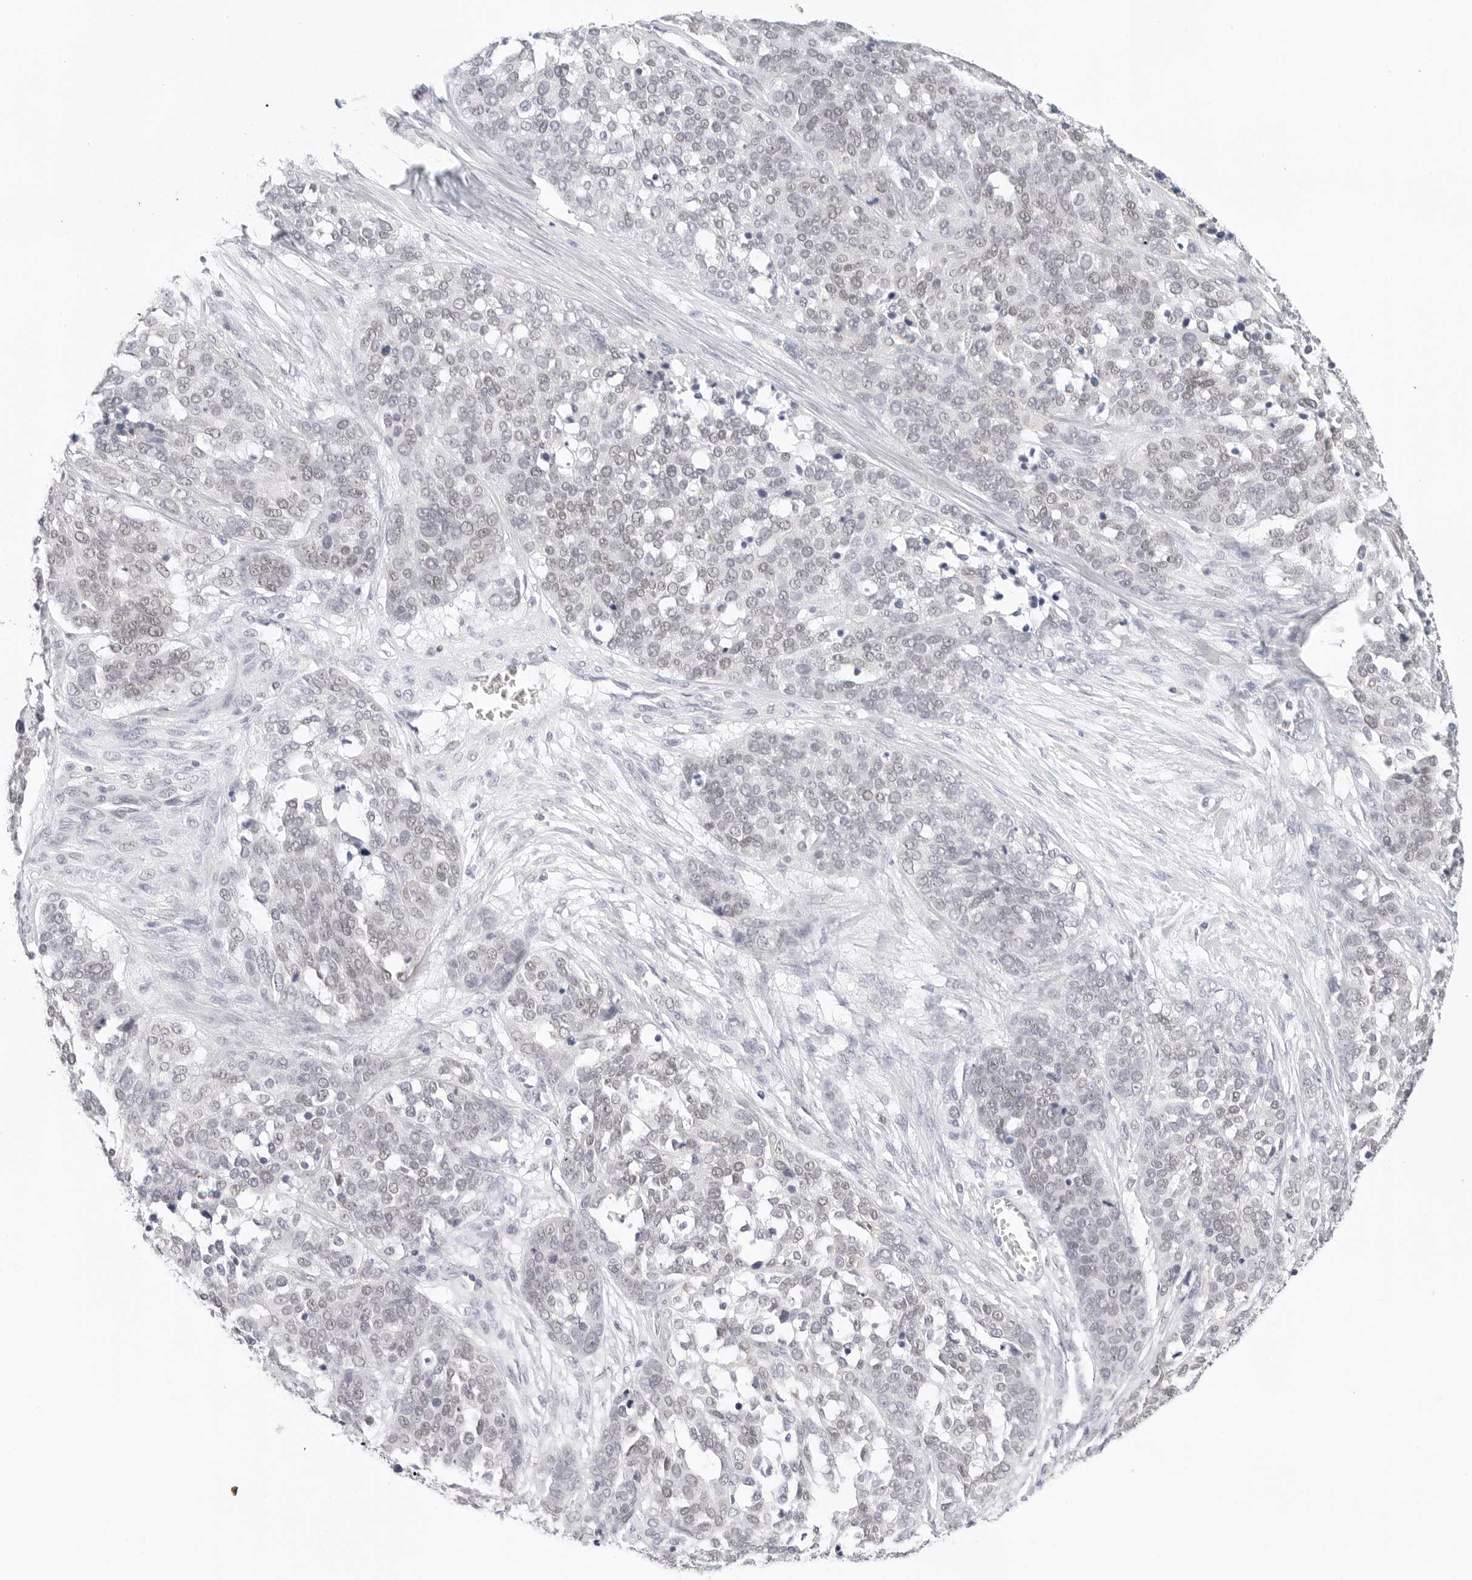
{"staining": {"intensity": "negative", "quantity": "none", "location": "none"}, "tissue": "ovarian cancer", "cell_type": "Tumor cells", "image_type": "cancer", "snomed": [{"axis": "morphology", "description": "Cystadenocarcinoma, serous, NOS"}, {"axis": "topography", "description": "Ovary"}], "caption": "Ovarian cancer (serous cystadenocarcinoma) was stained to show a protein in brown. There is no significant staining in tumor cells. (DAB immunohistochemistry (IHC), high magnification).", "gene": "TSEN2", "patient": {"sex": "female", "age": 44}}